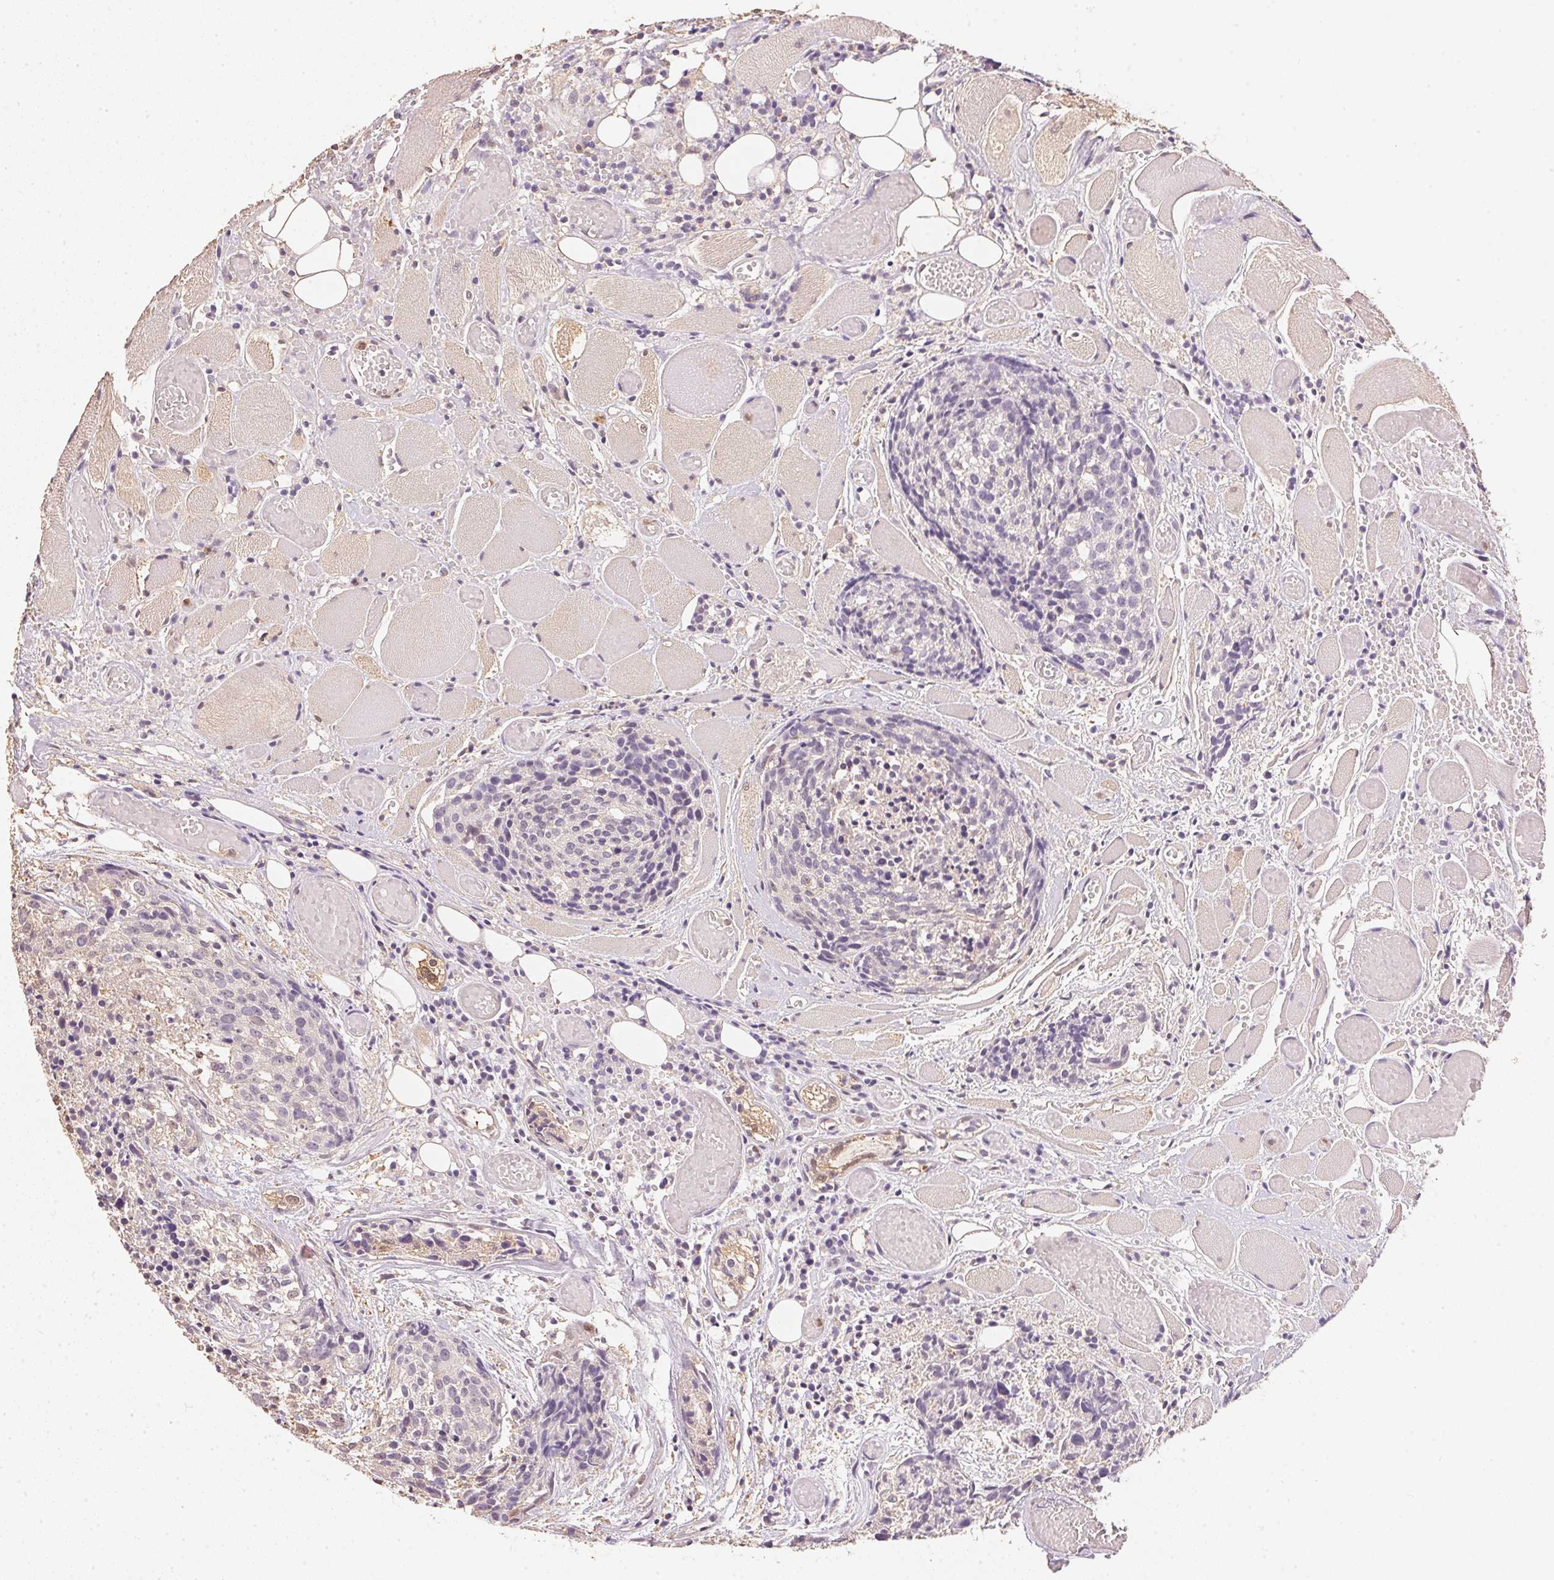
{"staining": {"intensity": "negative", "quantity": "none", "location": "none"}, "tissue": "head and neck cancer", "cell_type": "Tumor cells", "image_type": "cancer", "snomed": [{"axis": "morphology", "description": "Squamous cell carcinoma, NOS"}, {"axis": "topography", "description": "Oral tissue"}, {"axis": "topography", "description": "Head-Neck"}], "caption": "Immunohistochemical staining of human head and neck cancer (squamous cell carcinoma) displays no significant expression in tumor cells.", "gene": "S100A3", "patient": {"sex": "male", "age": 64}}